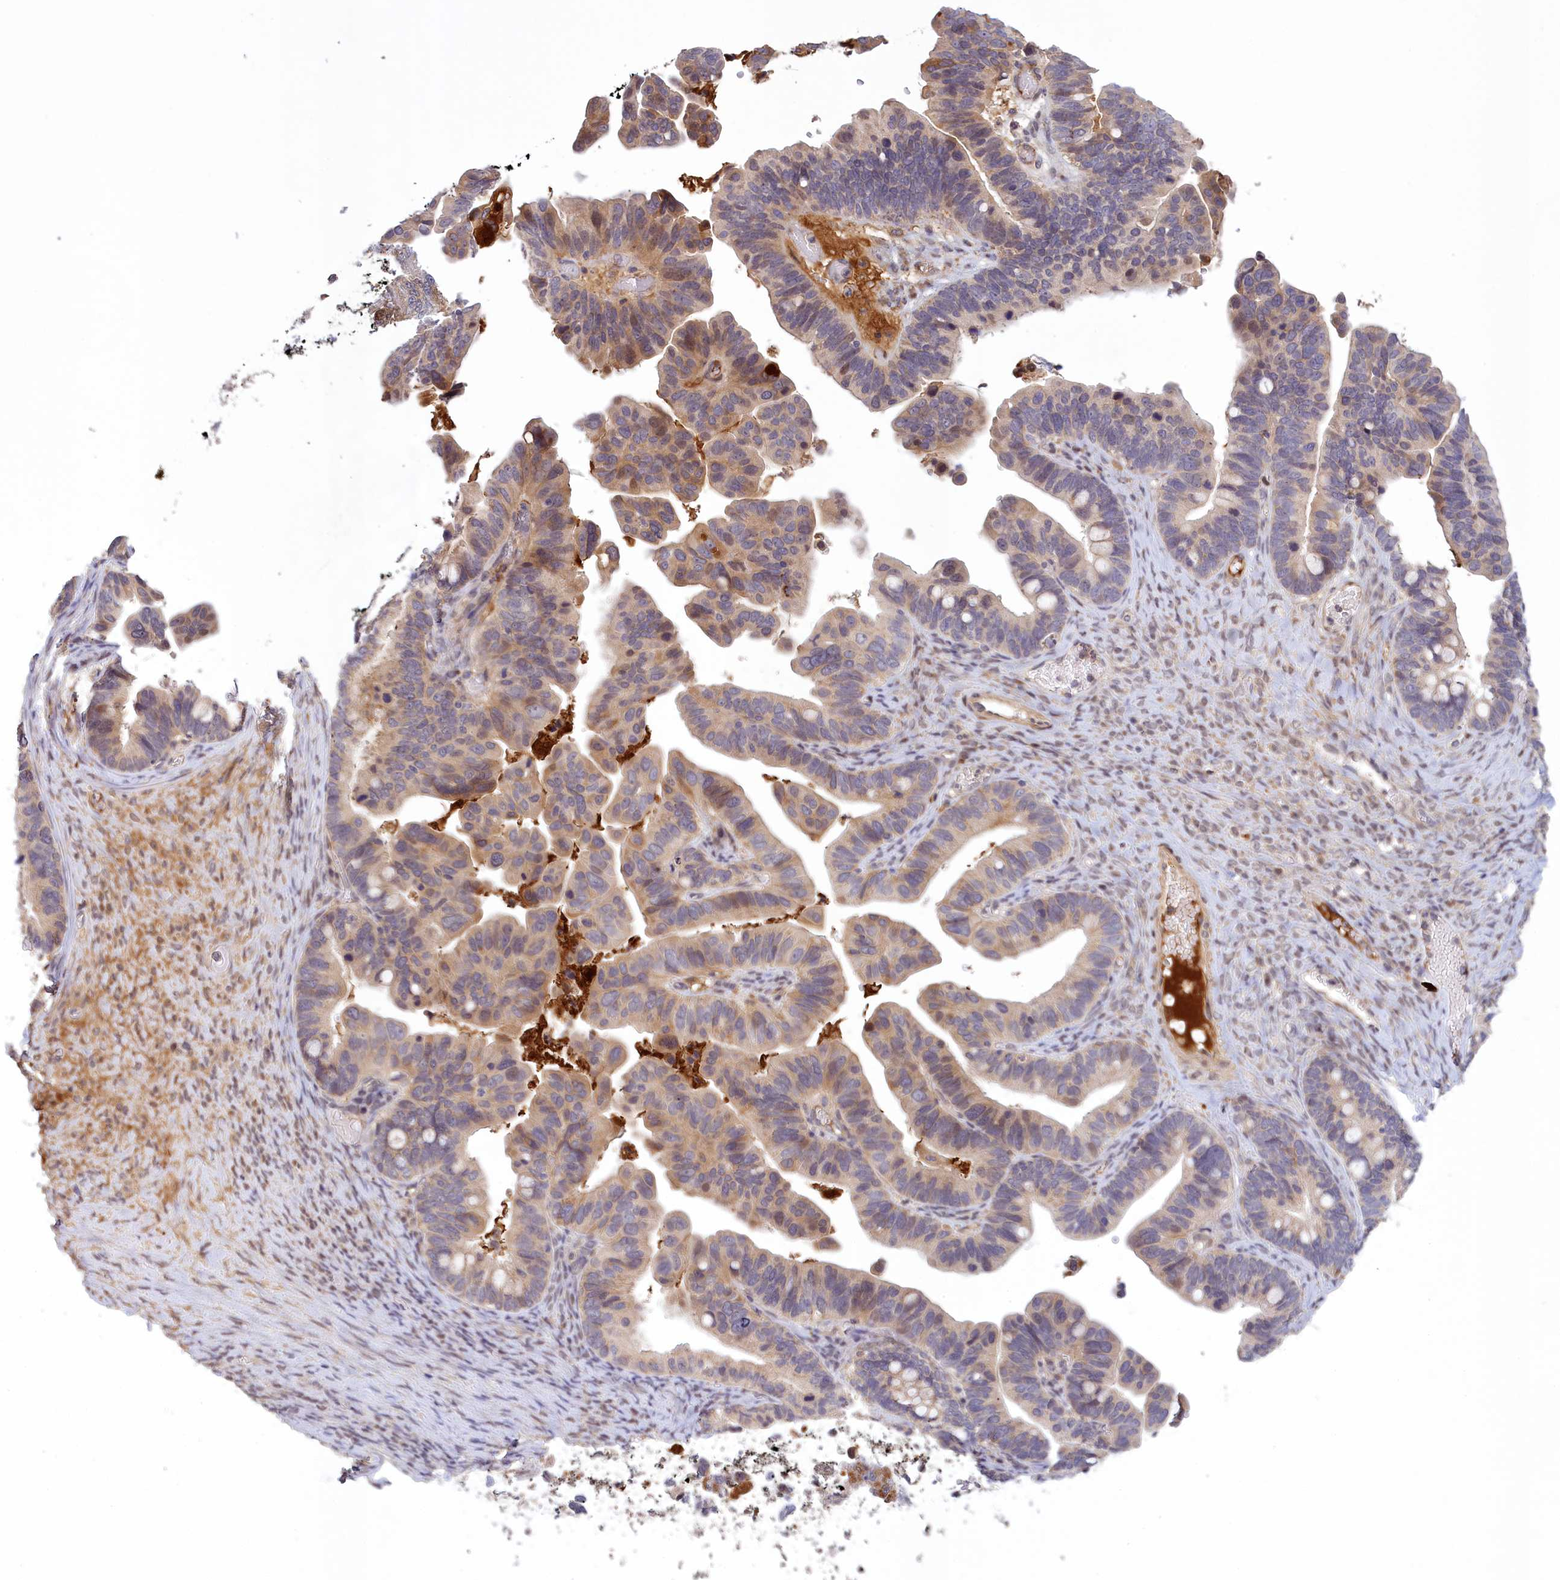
{"staining": {"intensity": "weak", "quantity": "25%-75%", "location": "cytoplasmic/membranous"}, "tissue": "ovarian cancer", "cell_type": "Tumor cells", "image_type": "cancer", "snomed": [{"axis": "morphology", "description": "Cystadenocarcinoma, serous, NOS"}, {"axis": "topography", "description": "Ovary"}], "caption": "Protein analysis of ovarian cancer tissue reveals weak cytoplasmic/membranous staining in about 25%-75% of tumor cells. (Brightfield microscopy of DAB IHC at high magnification).", "gene": "RRAD", "patient": {"sex": "female", "age": 56}}